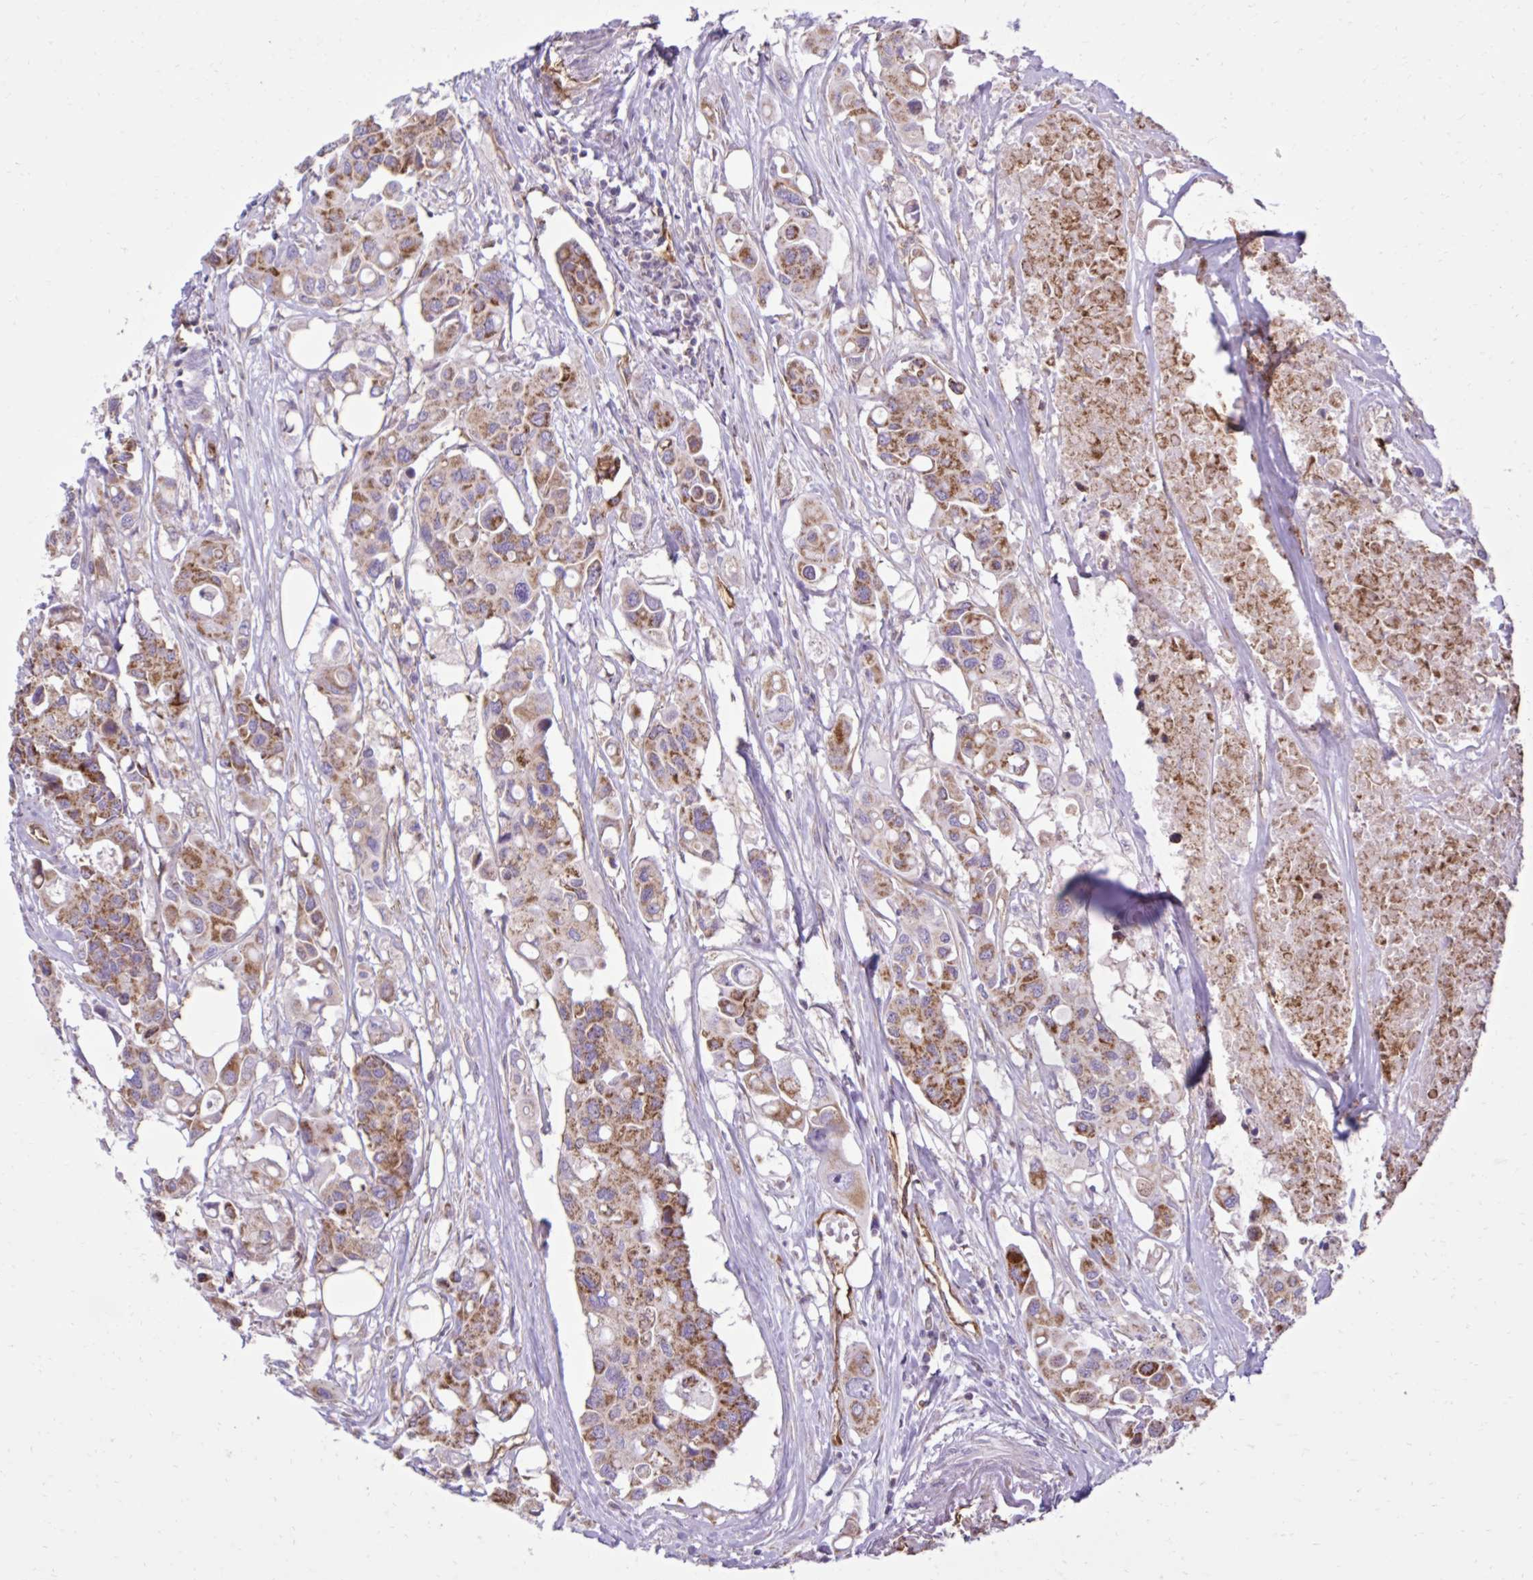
{"staining": {"intensity": "moderate", "quantity": ">75%", "location": "cytoplasmic/membranous"}, "tissue": "colorectal cancer", "cell_type": "Tumor cells", "image_type": "cancer", "snomed": [{"axis": "morphology", "description": "Adenocarcinoma, NOS"}, {"axis": "topography", "description": "Colon"}], "caption": "Immunohistochemistry of colorectal adenocarcinoma shows medium levels of moderate cytoplasmic/membranous staining in about >75% of tumor cells. Using DAB (3,3'-diaminobenzidine) (brown) and hematoxylin (blue) stains, captured at high magnification using brightfield microscopy.", "gene": "LIMS1", "patient": {"sex": "male", "age": 77}}